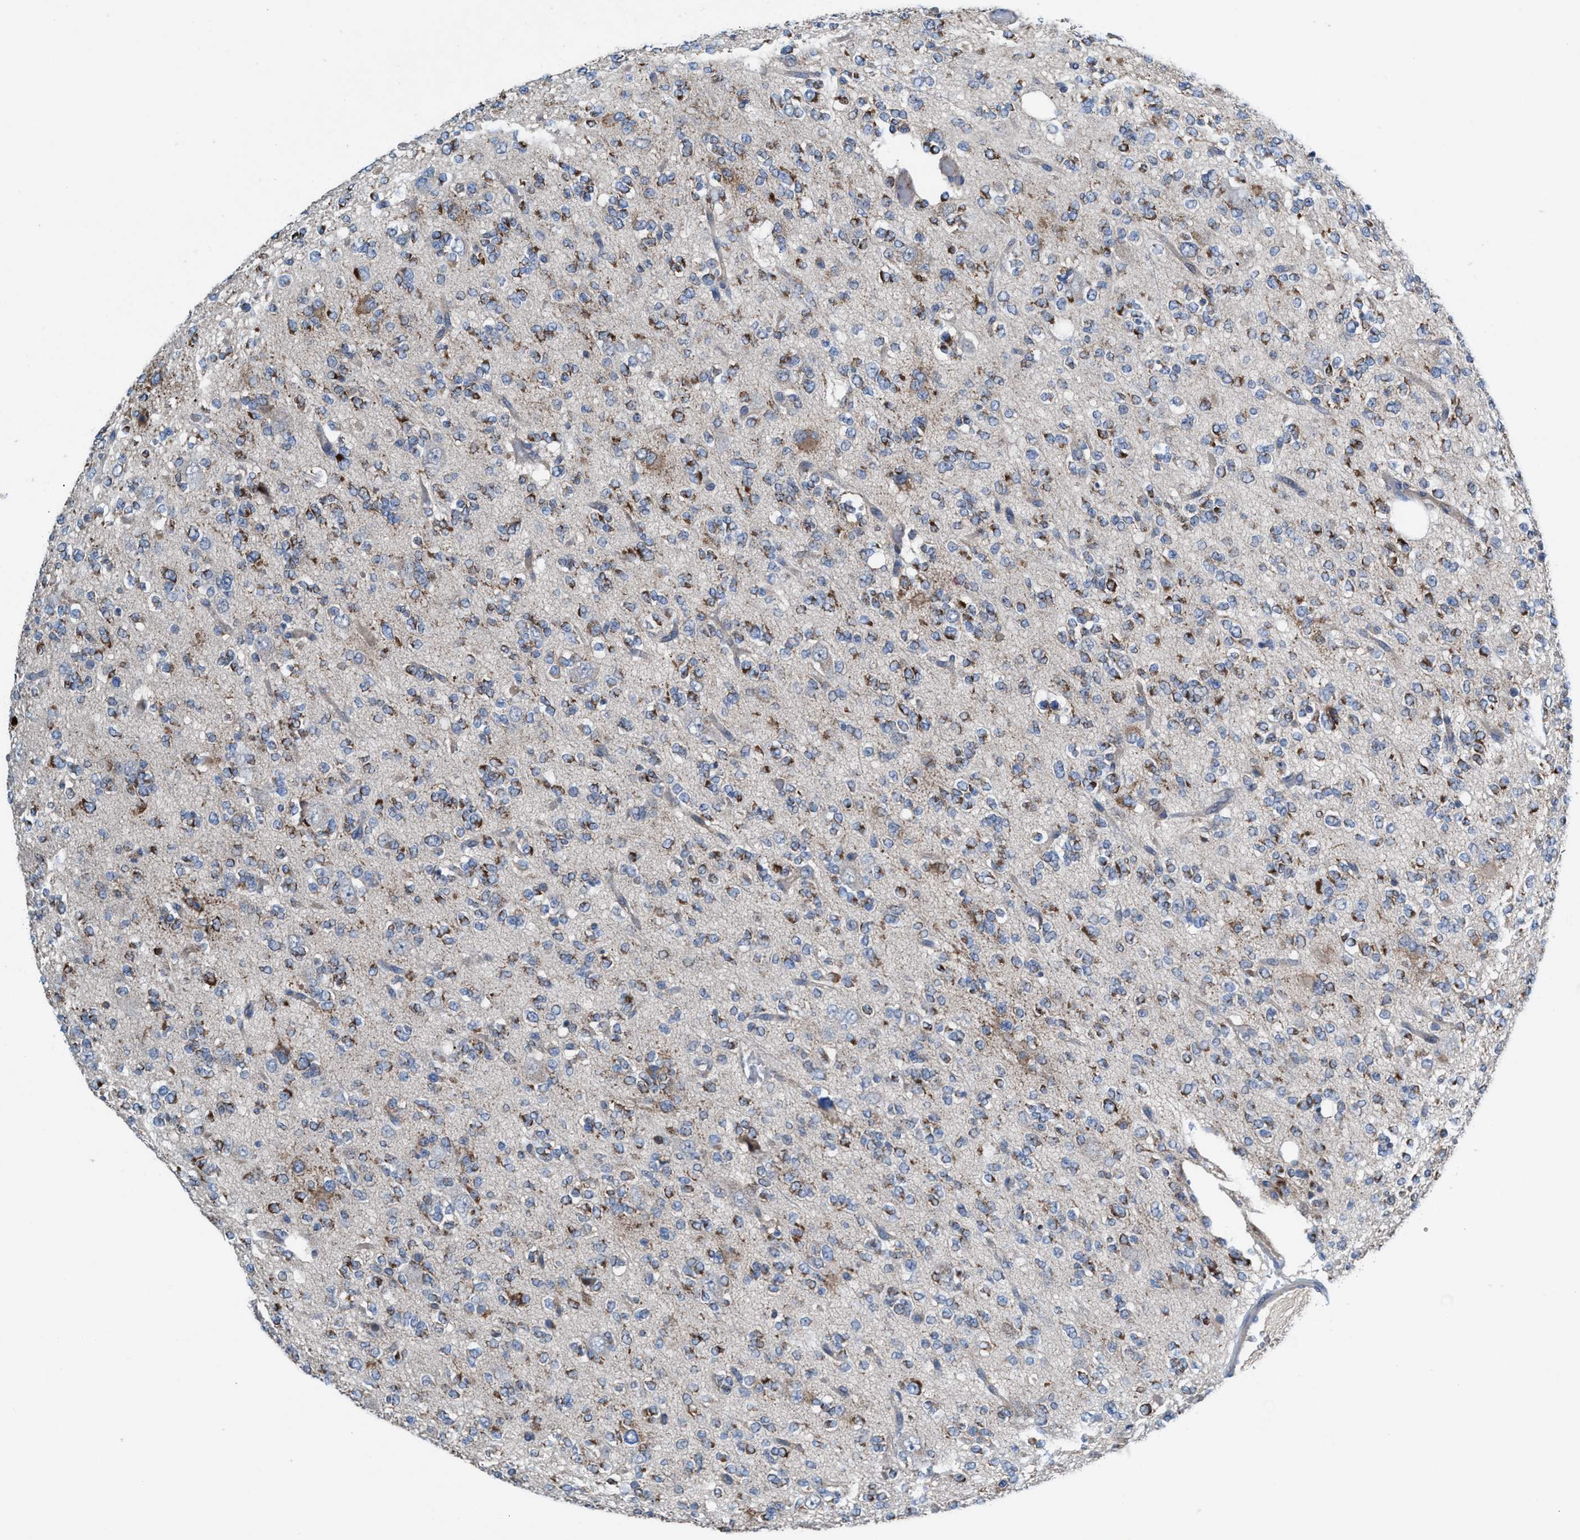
{"staining": {"intensity": "moderate", "quantity": "25%-75%", "location": "cytoplasmic/membranous"}, "tissue": "glioma", "cell_type": "Tumor cells", "image_type": "cancer", "snomed": [{"axis": "morphology", "description": "Glioma, malignant, Low grade"}, {"axis": "topography", "description": "Brain"}], "caption": "Protein analysis of malignant low-grade glioma tissue shows moderate cytoplasmic/membranous staining in approximately 25%-75% of tumor cells. The staining was performed using DAB, with brown indicating positive protein expression. Nuclei are stained blue with hematoxylin.", "gene": "MRM1", "patient": {"sex": "male", "age": 38}}